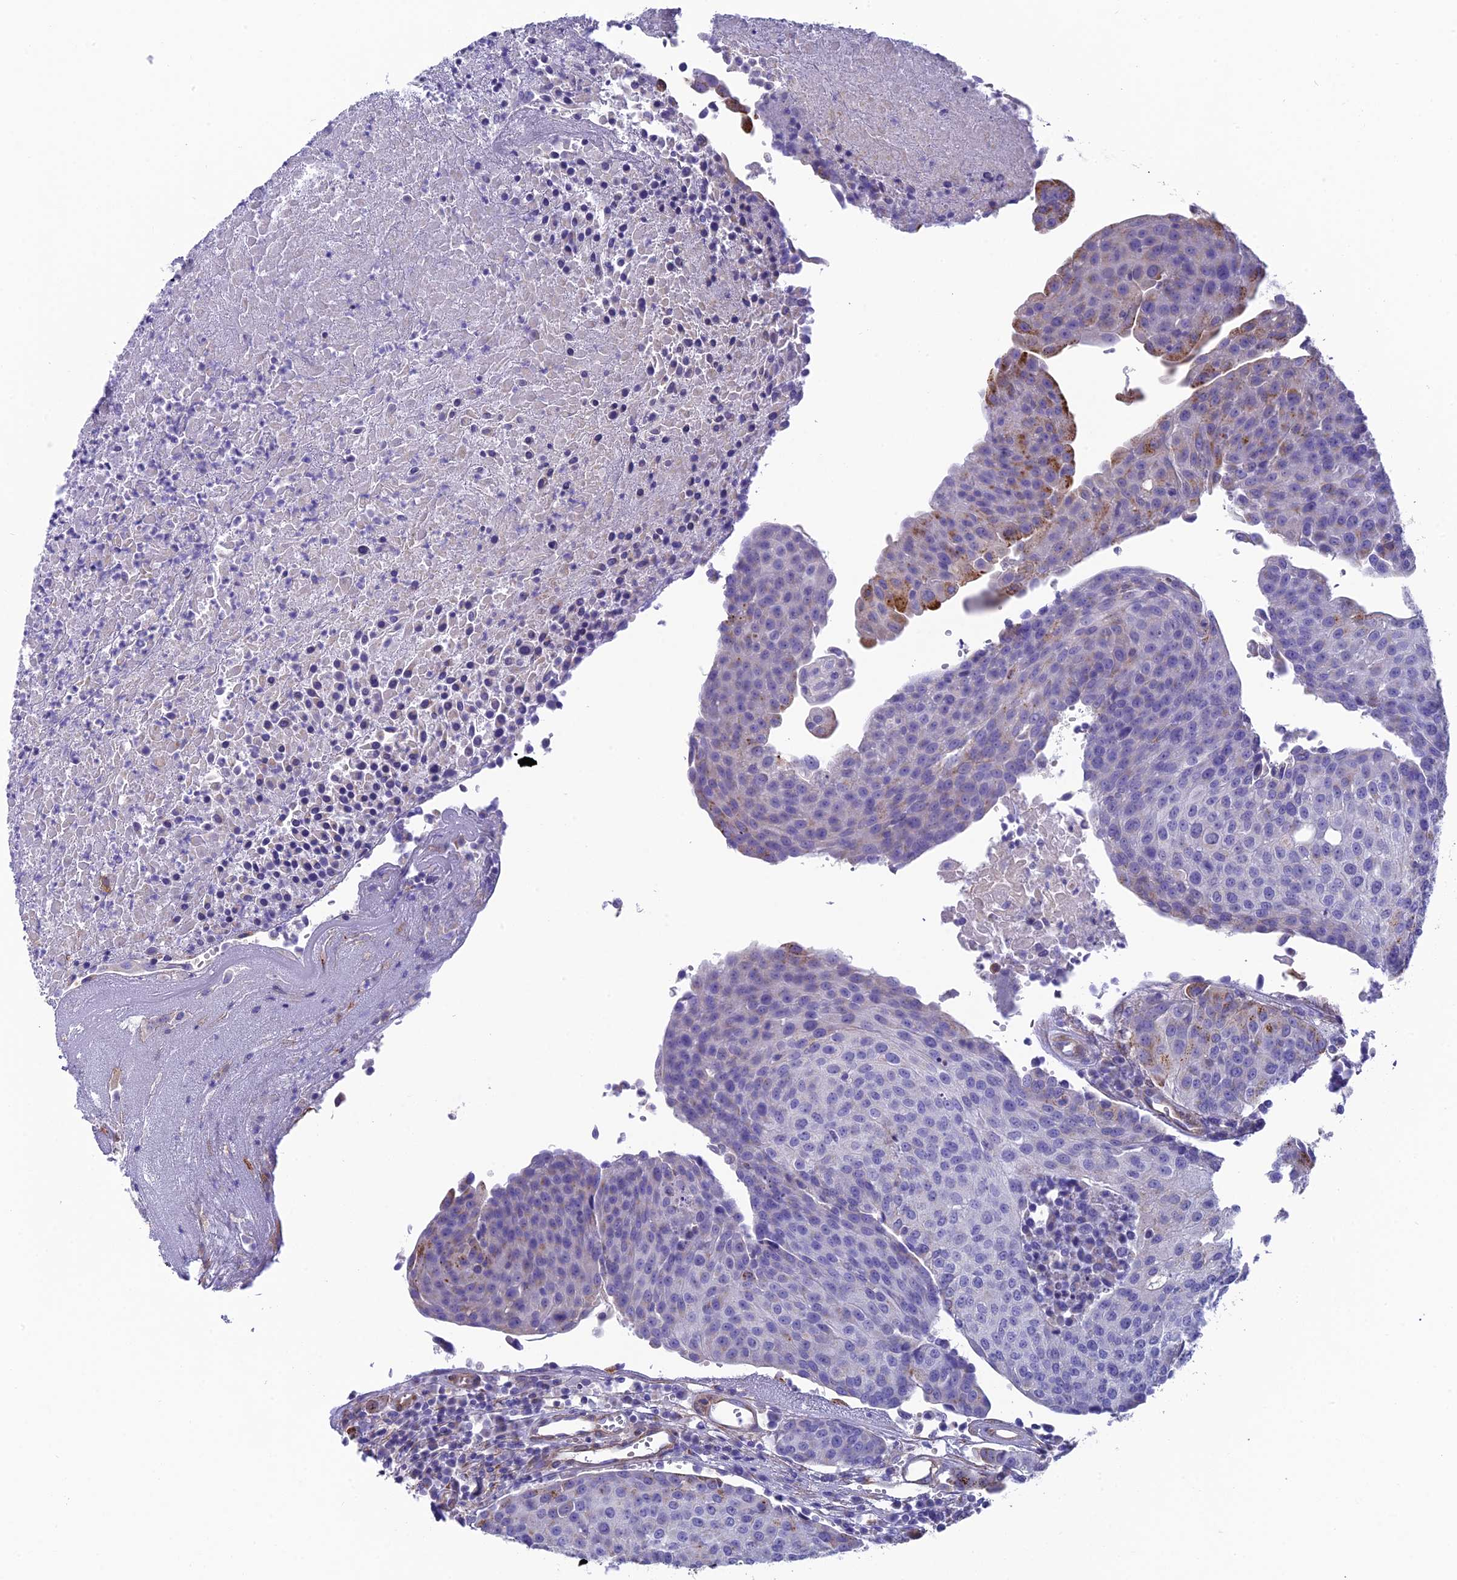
{"staining": {"intensity": "strong", "quantity": "<25%", "location": "cytoplasmic/membranous"}, "tissue": "urothelial cancer", "cell_type": "Tumor cells", "image_type": "cancer", "snomed": [{"axis": "morphology", "description": "Urothelial carcinoma, High grade"}, {"axis": "topography", "description": "Urinary bladder"}], "caption": "This is a photomicrograph of IHC staining of urothelial carcinoma (high-grade), which shows strong staining in the cytoplasmic/membranous of tumor cells.", "gene": "TNS1", "patient": {"sex": "female", "age": 85}}